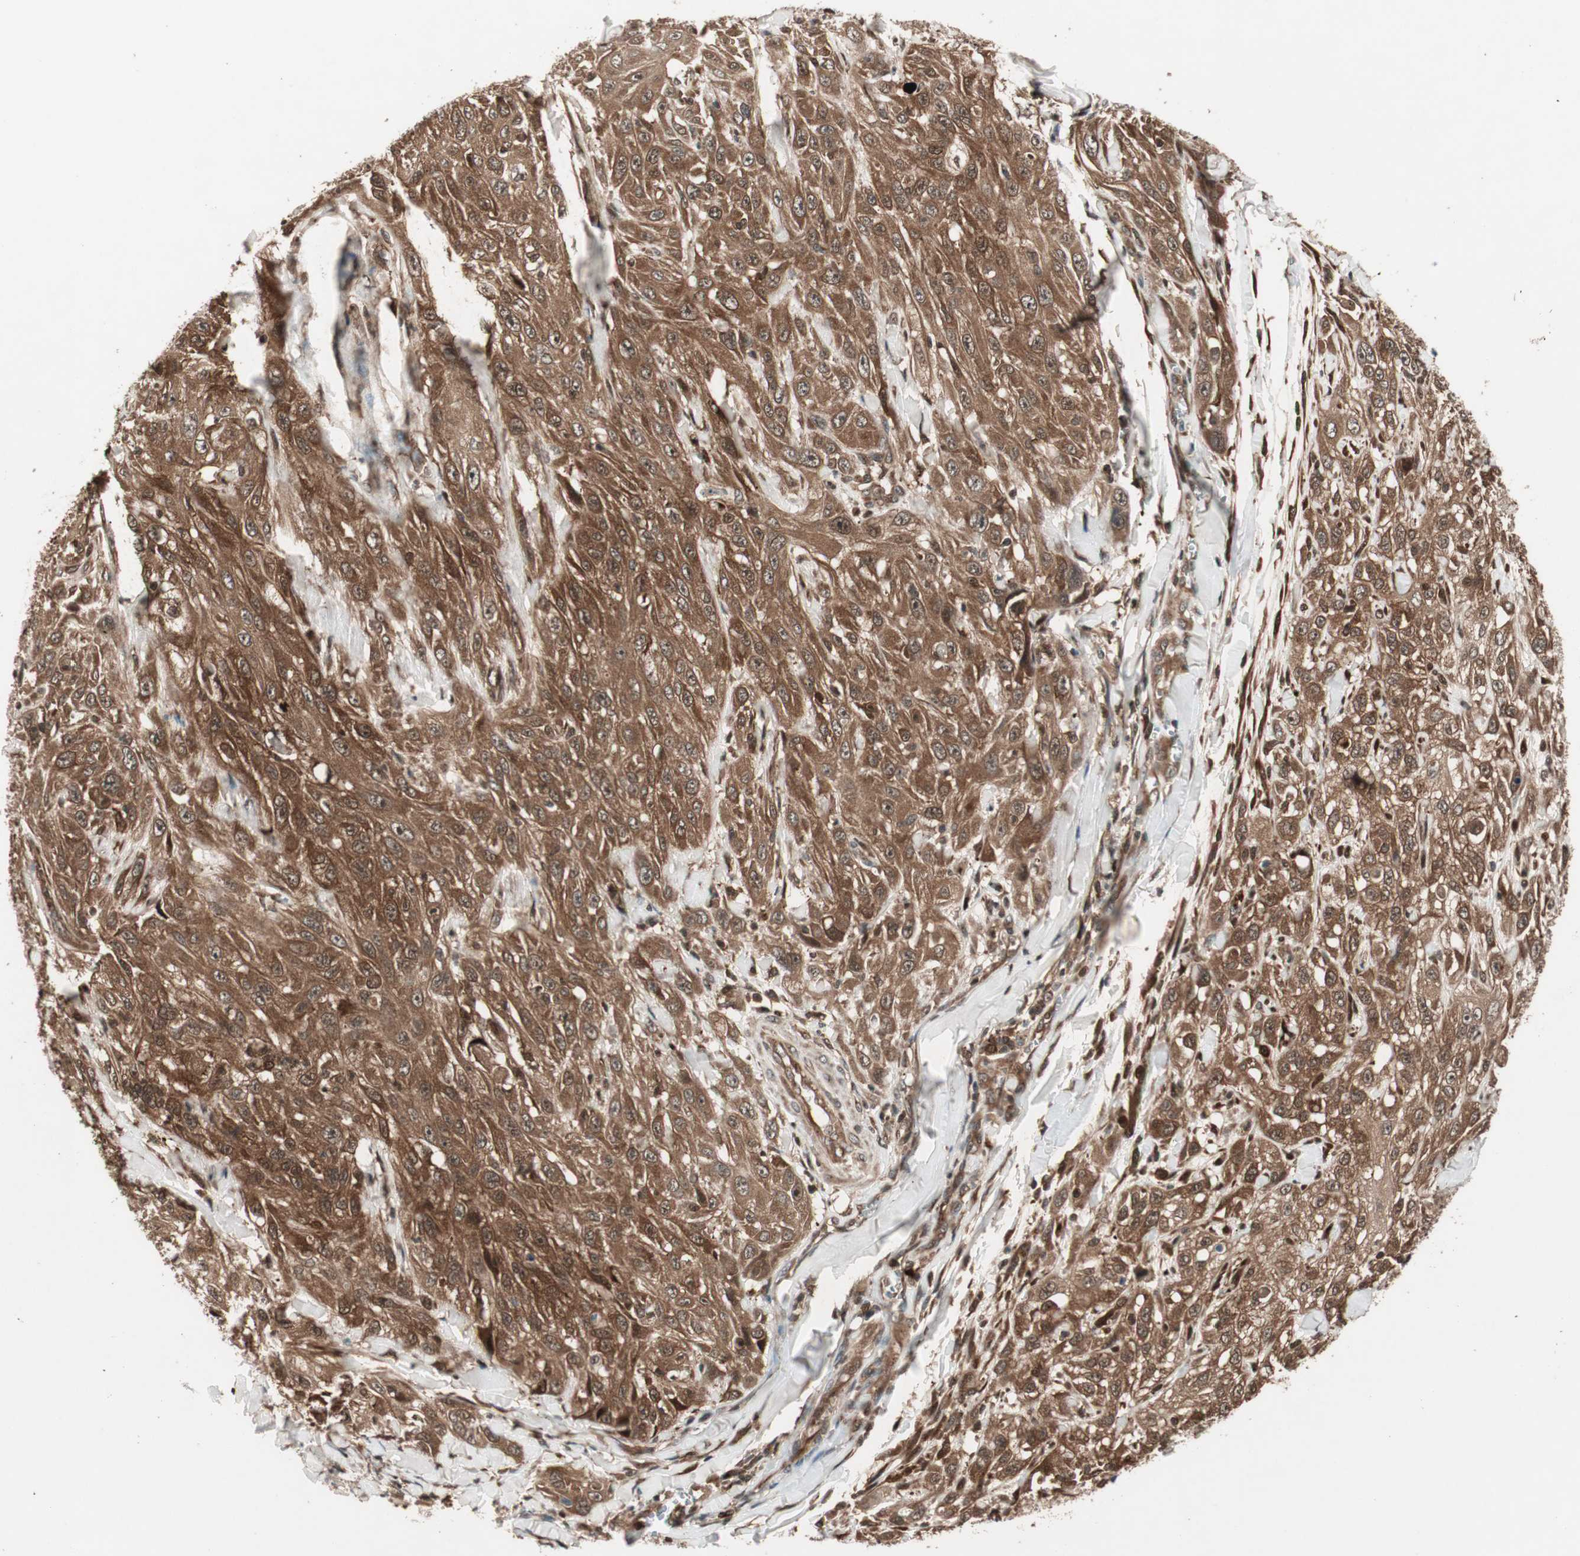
{"staining": {"intensity": "strong", "quantity": ">75%", "location": "cytoplasmic/membranous"}, "tissue": "skin cancer", "cell_type": "Tumor cells", "image_type": "cancer", "snomed": [{"axis": "morphology", "description": "Squamous cell carcinoma, NOS"}, {"axis": "morphology", "description": "Squamous cell carcinoma, metastatic, NOS"}, {"axis": "topography", "description": "Skin"}, {"axis": "topography", "description": "Lymph node"}], "caption": "Protein analysis of skin squamous cell carcinoma tissue reveals strong cytoplasmic/membranous positivity in about >75% of tumor cells.", "gene": "PRKG2", "patient": {"sex": "male", "age": 75}}